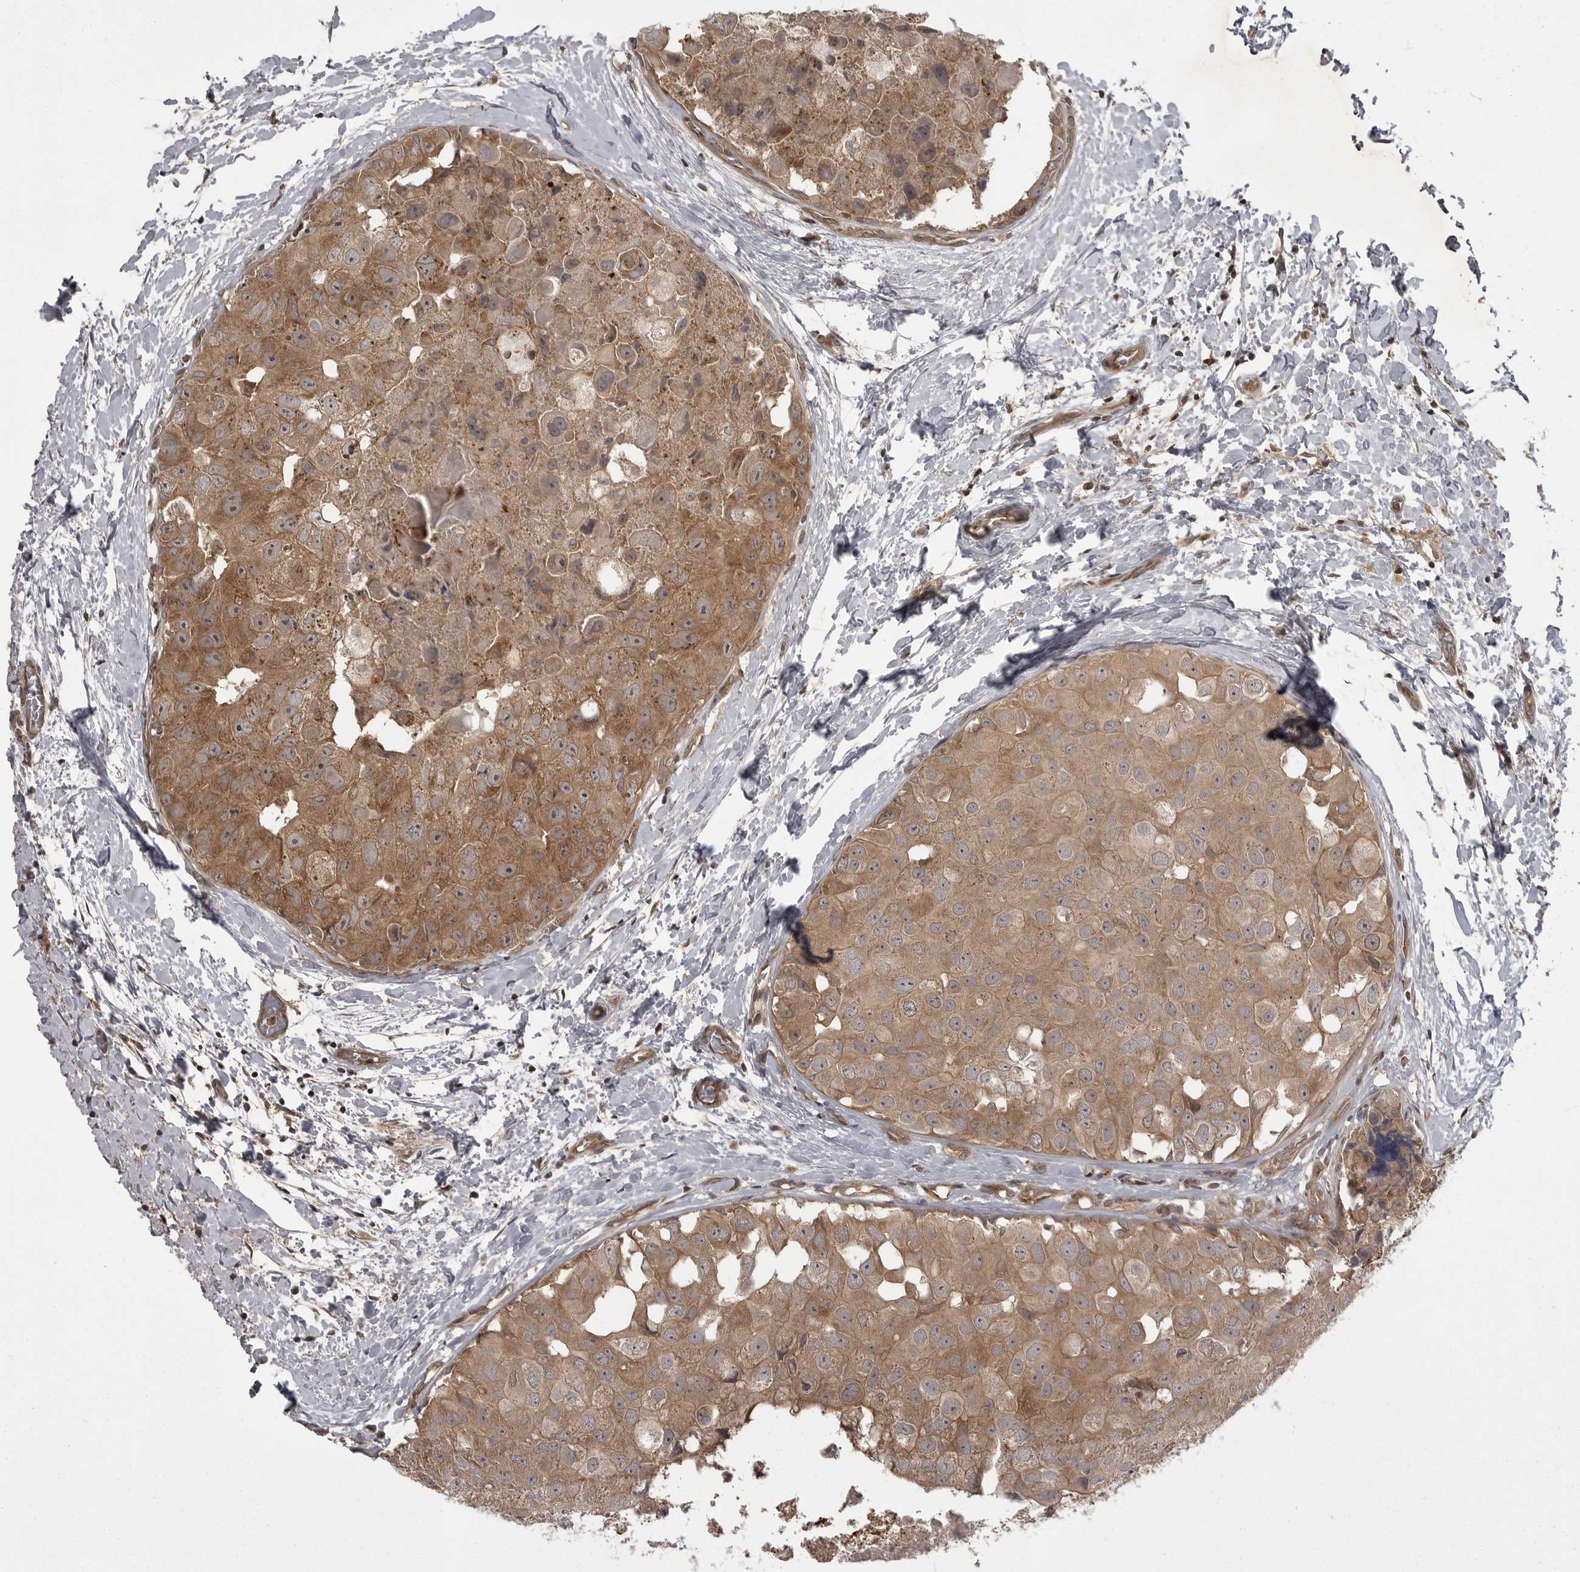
{"staining": {"intensity": "moderate", "quantity": ">75%", "location": "cytoplasmic/membranous"}, "tissue": "breast cancer", "cell_type": "Tumor cells", "image_type": "cancer", "snomed": [{"axis": "morphology", "description": "Duct carcinoma"}, {"axis": "topography", "description": "Breast"}], "caption": "Protein expression analysis of invasive ductal carcinoma (breast) shows moderate cytoplasmic/membranous positivity in approximately >75% of tumor cells.", "gene": "STK24", "patient": {"sex": "female", "age": 62}}